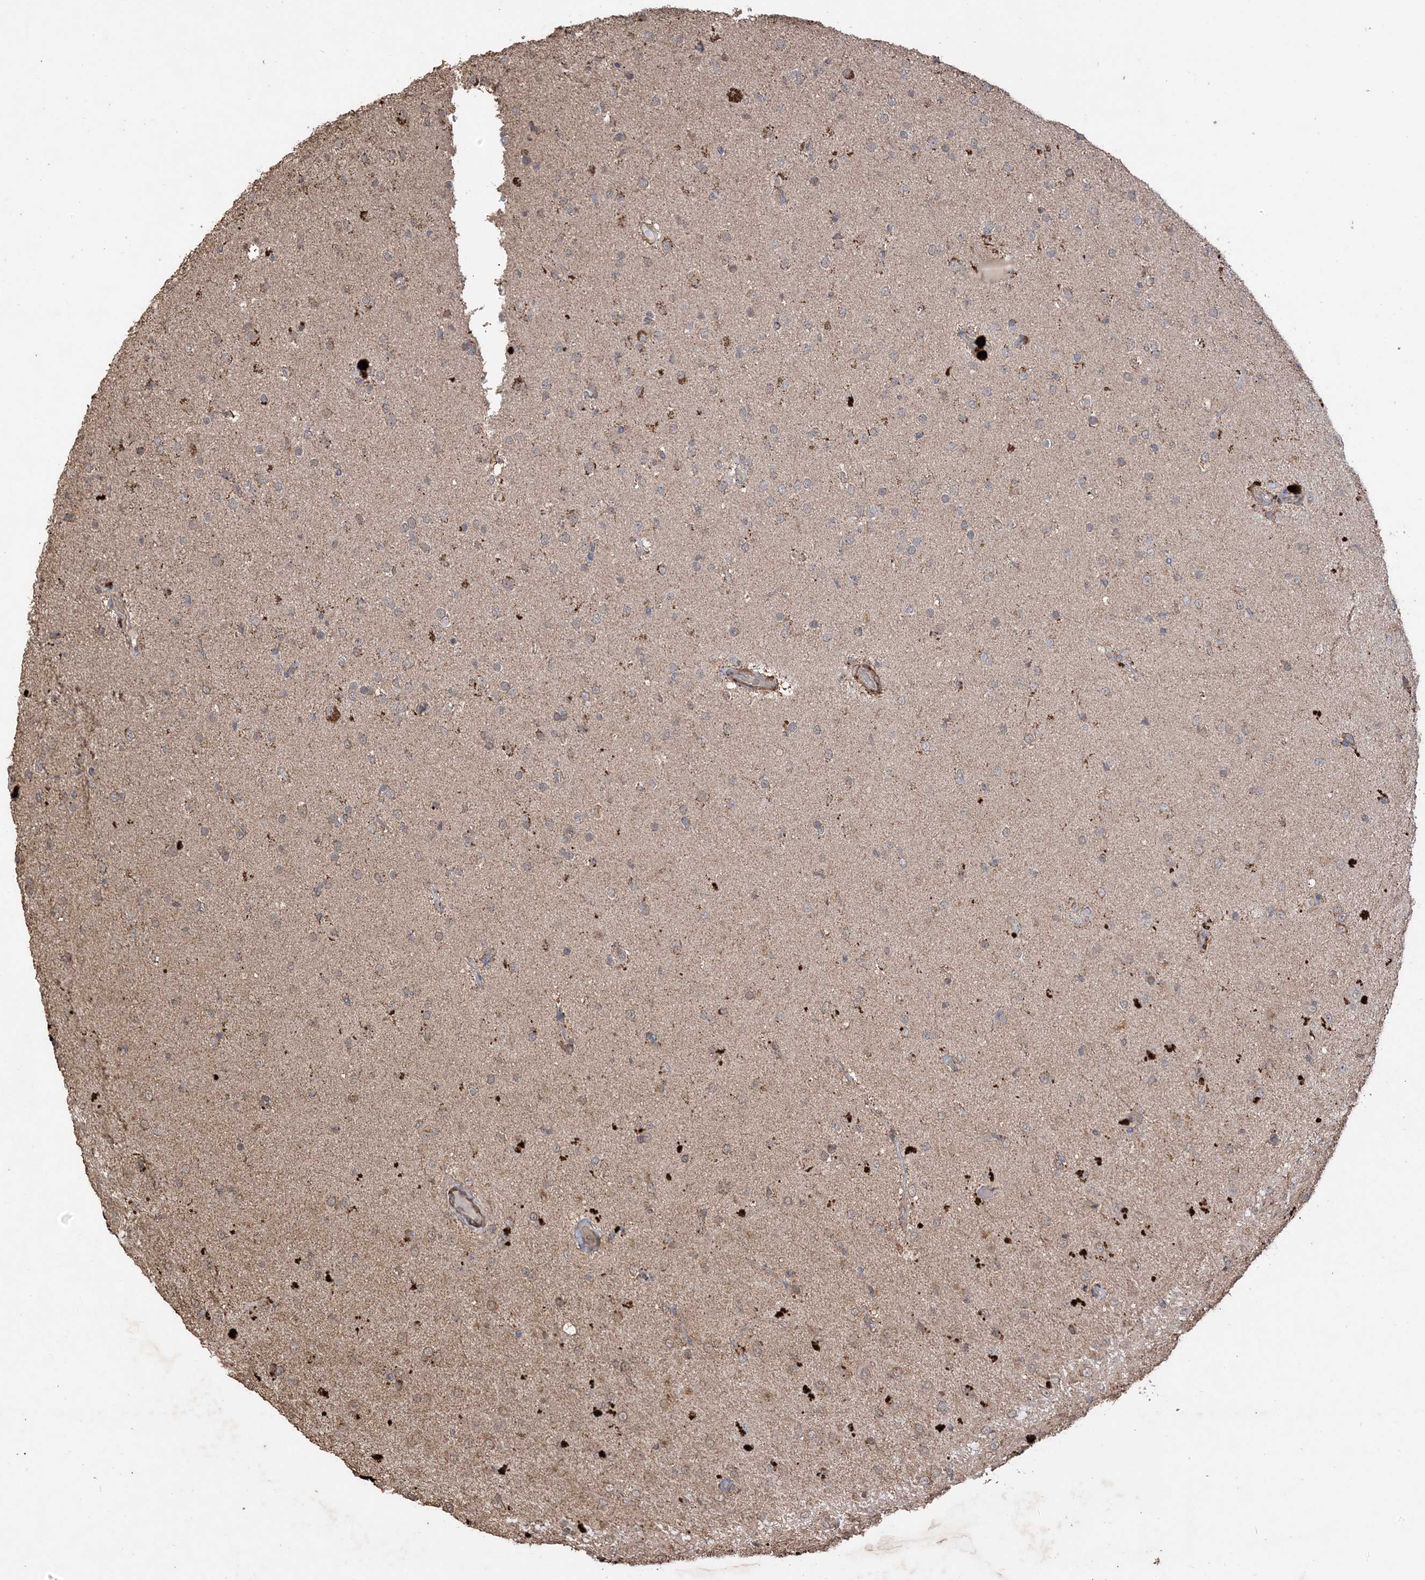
{"staining": {"intensity": "weak", "quantity": "<25%", "location": "cytoplasmic/membranous"}, "tissue": "glioma", "cell_type": "Tumor cells", "image_type": "cancer", "snomed": [{"axis": "morphology", "description": "Glioma, malignant, Low grade"}, {"axis": "topography", "description": "Brain"}], "caption": "High power microscopy photomicrograph of an immunohistochemistry micrograph of malignant glioma (low-grade), revealing no significant positivity in tumor cells.", "gene": "HPS4", "patient": {"sex": "male", "age": 65}}